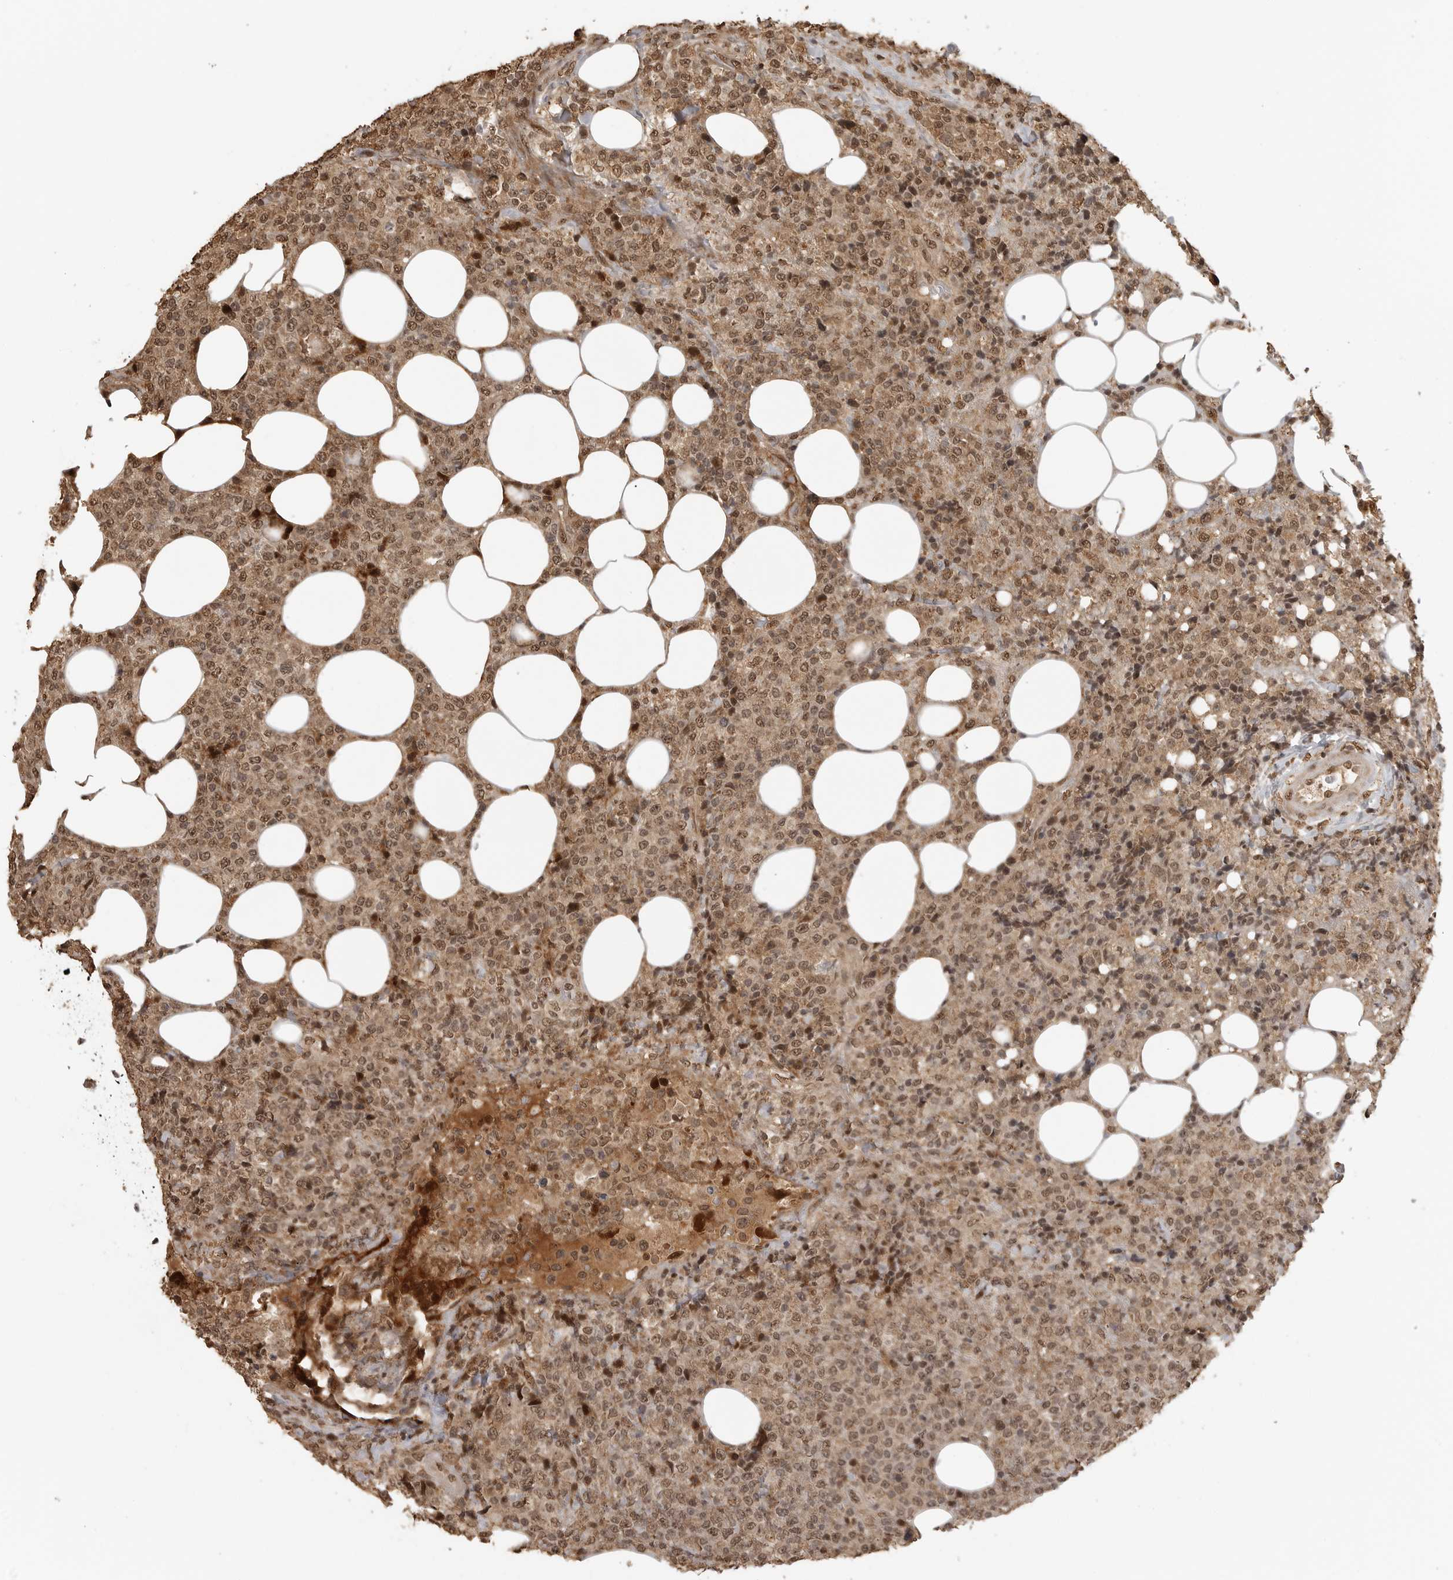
{"staining": {"intensity": "moderate", "quantity": ">75%", "location": "nuclear"}, "tissue": "lymphoma", "cell_type": "Tumor cells", "image_type": "cancer", "snomed": [{"axis": "morphology", "description": "Malignant lymphoma, non-Hodgkin's type, High grade"}, {"axis": "topography", "description": "Lymph node"}], "caption": "Protein staining demonstrates moderate nuclear expression in approximately >75% of tumor cells in malignant lymphoma, non-Hodgkin's type (high-grade).", "gene": "CLOCK", "patient": {"sex": "male", "age": 13}}